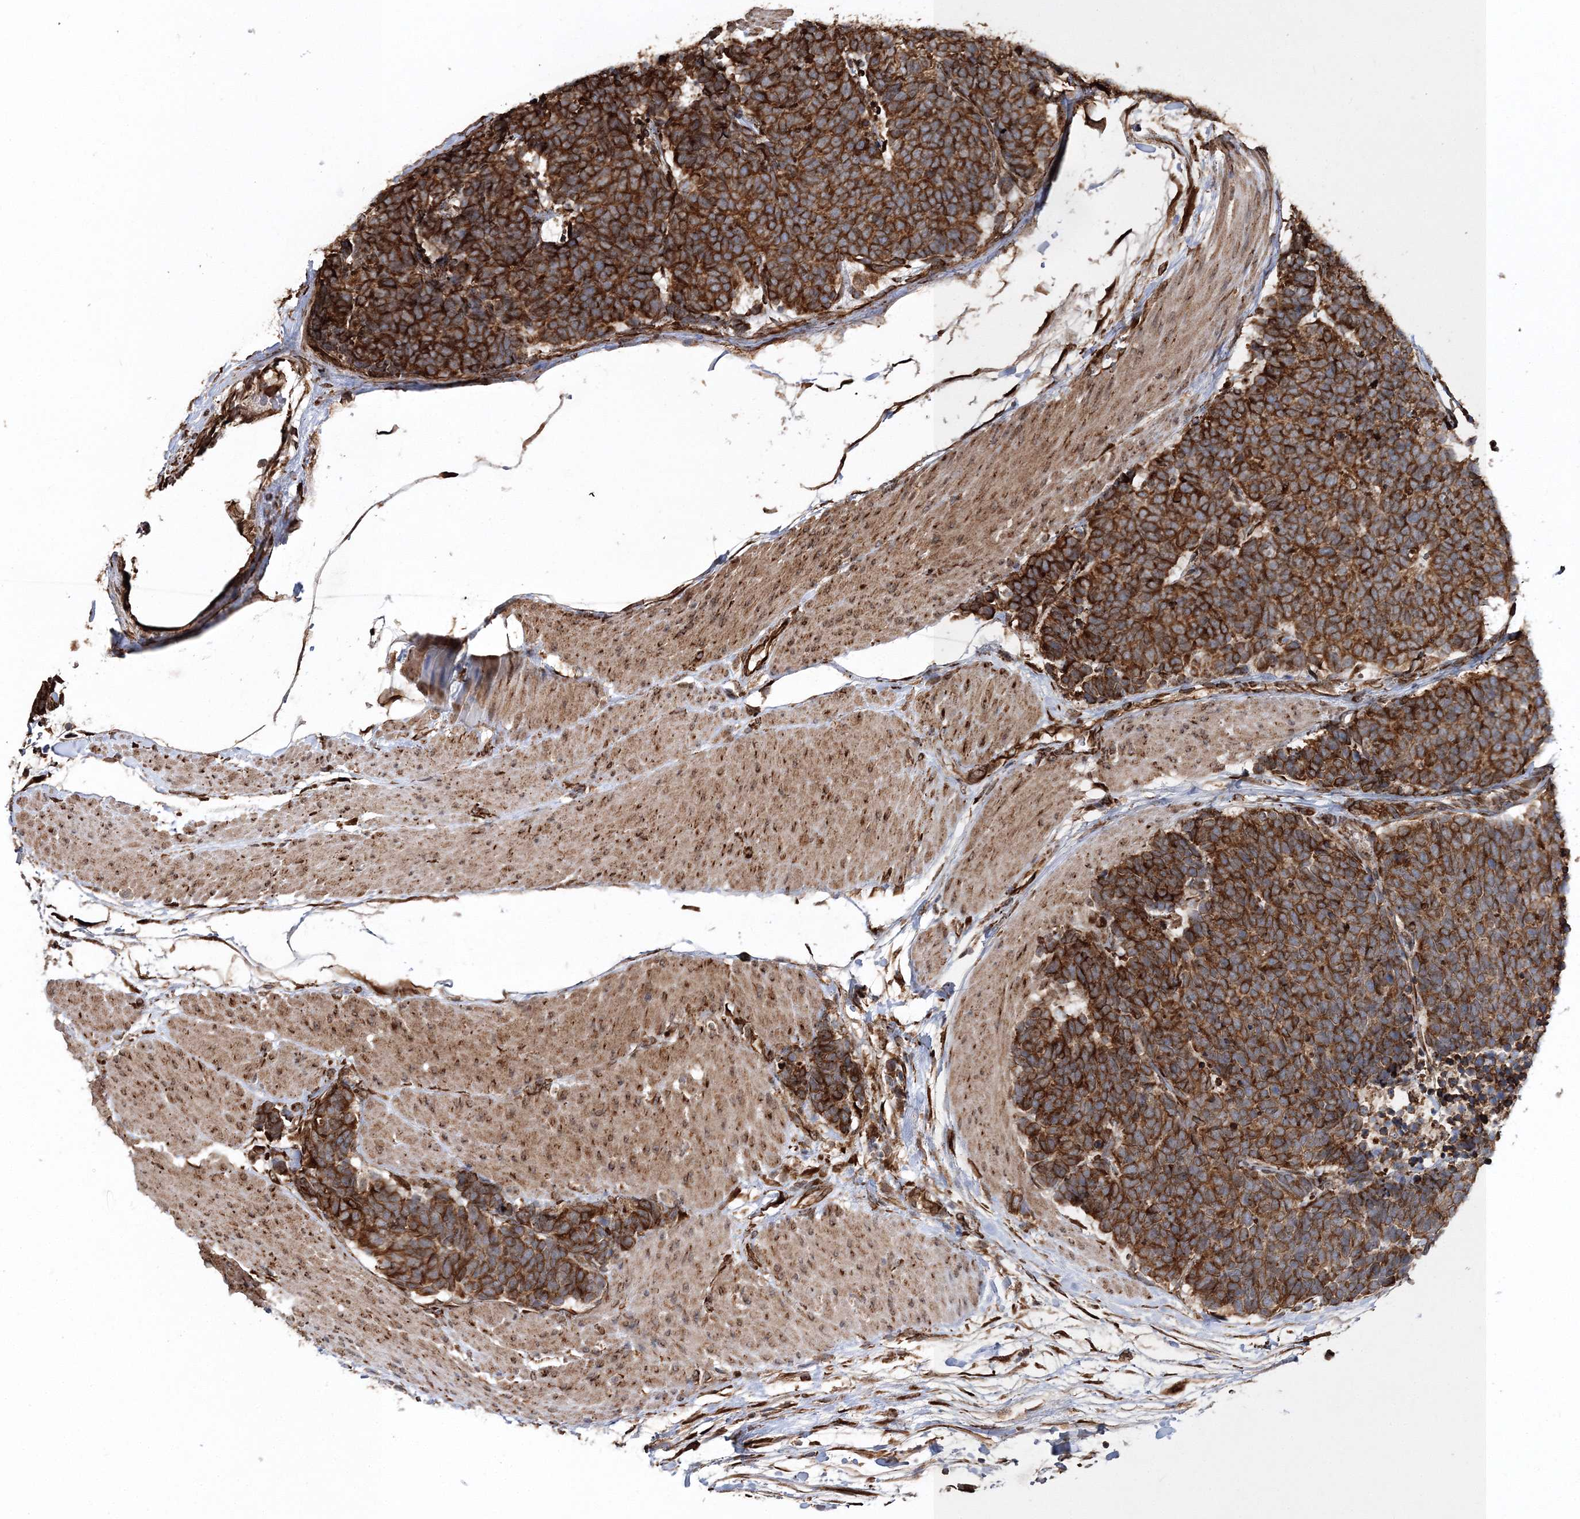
{"staining": {"intensity": "strong", "quantity": ">75%", "location": "cytoplasmic/membranous"}, "tissue": "carcinoid", "cell_type": "Tumor cells", "image_type": "cancer", "snomed": [{"axis": "morphology", "description": "Carcinoma, NOS"}, {"axis": "morphology", "description": "Carcinoid, malignant, NOS"}, {"axis": "topography", "description": "Urinary bladder"}], "caption": "A micrograph of human carcinoma stained for a protein exhibits strong cytoplasmic/membranous brown staining in tumor cells.", "gene": "SCRN3", "patient": {"sex": "male", "age": 57}}